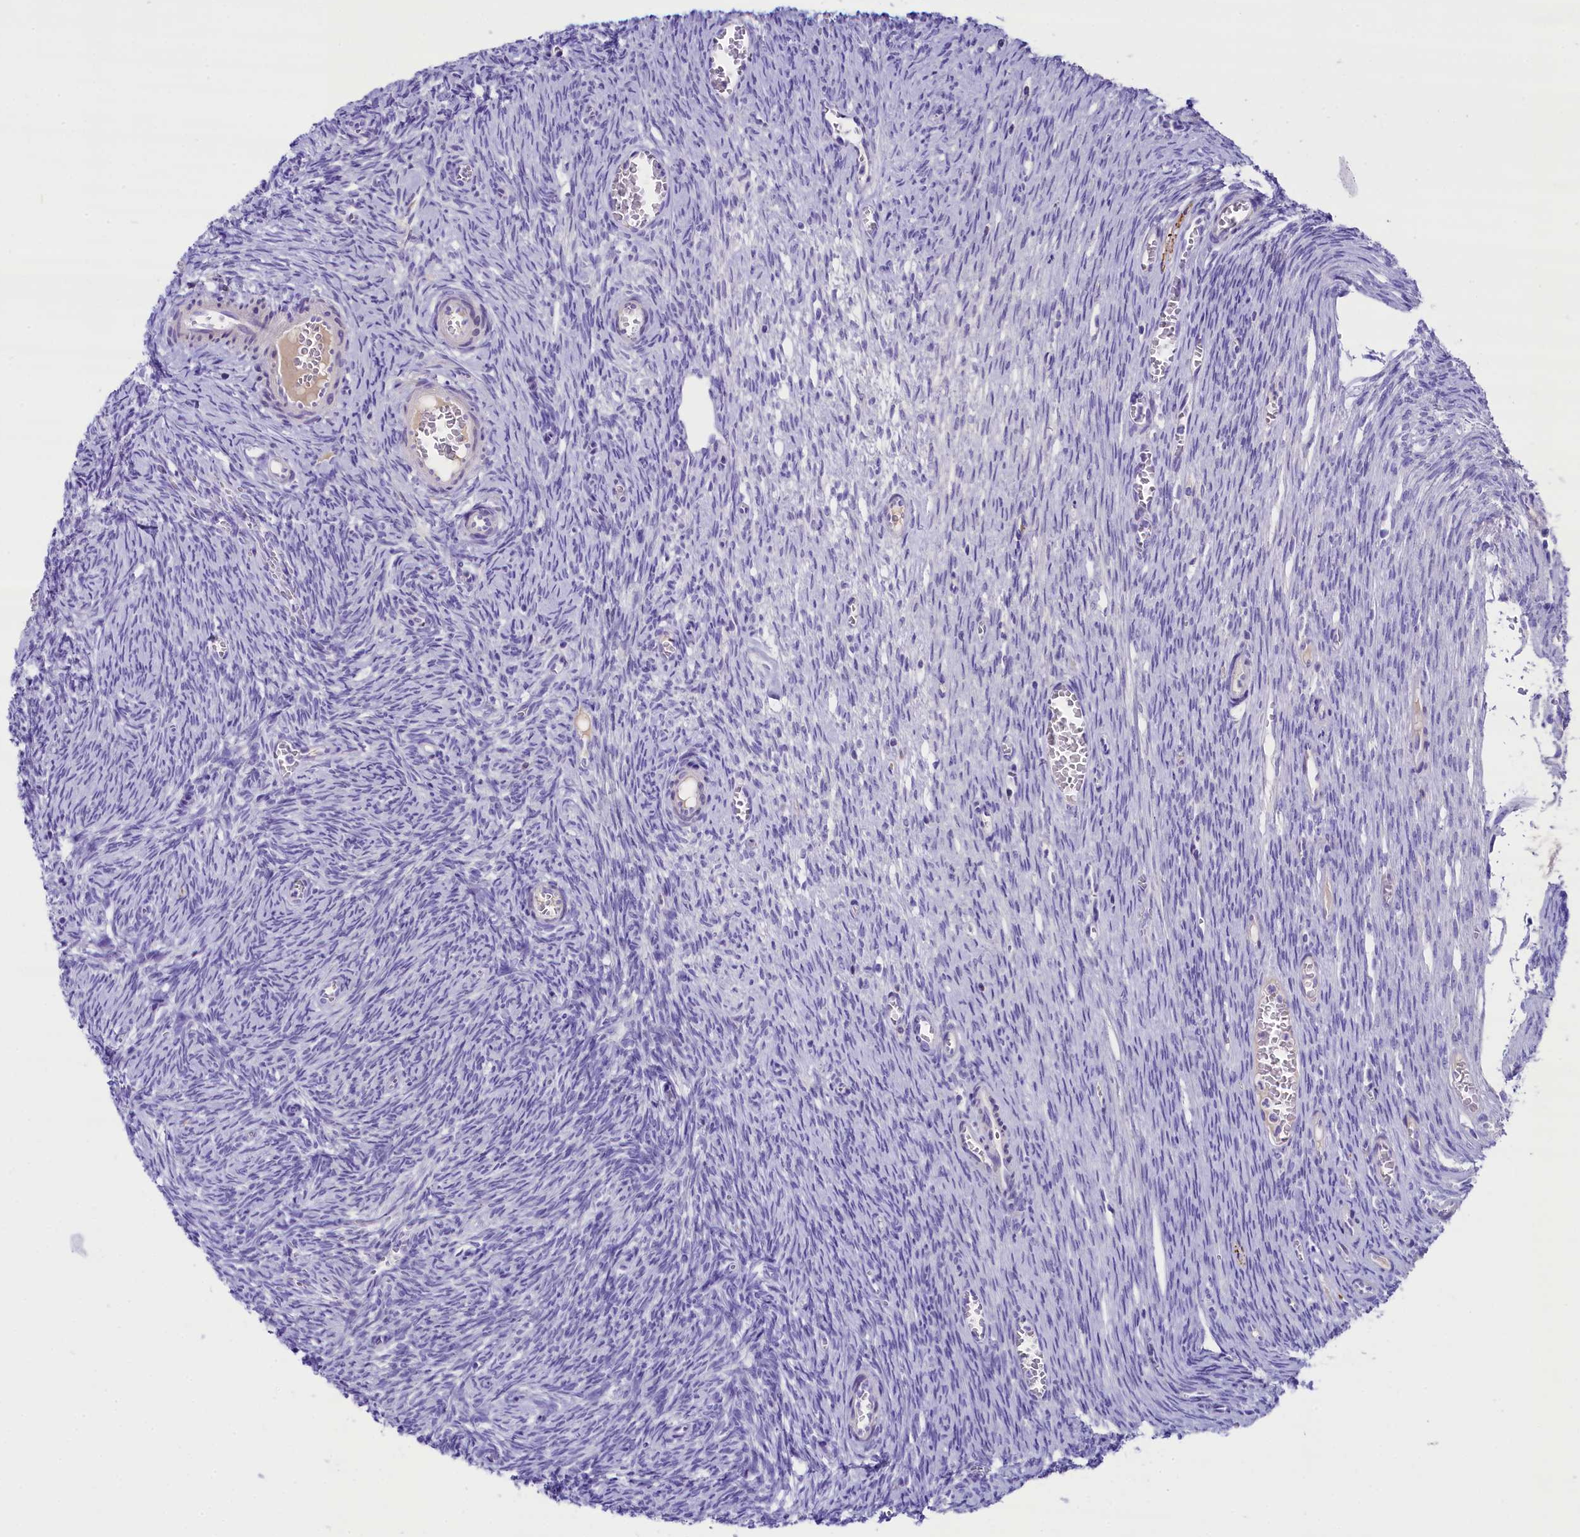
{"staining": {"intensity": "negative", "quantity": "none", "location": "none"}, "tissue": "ovary", "cell_type": "Follicle cells", "image_type": "normal", "snomed": [{"axis": "morphology", "description": "Normal tissue, NOS"}, {"axis": "topography", "description": "Ovary"}], "caption": "Protein analysis of benign ovary demonstrates no significant staining in follicle cells. The staining is performed using DAB brown chromogen with nuclei counter-stained in using hematoxylin.", "gene": "SKIDA1", "patient": {"sex": "female", "age": 44}}